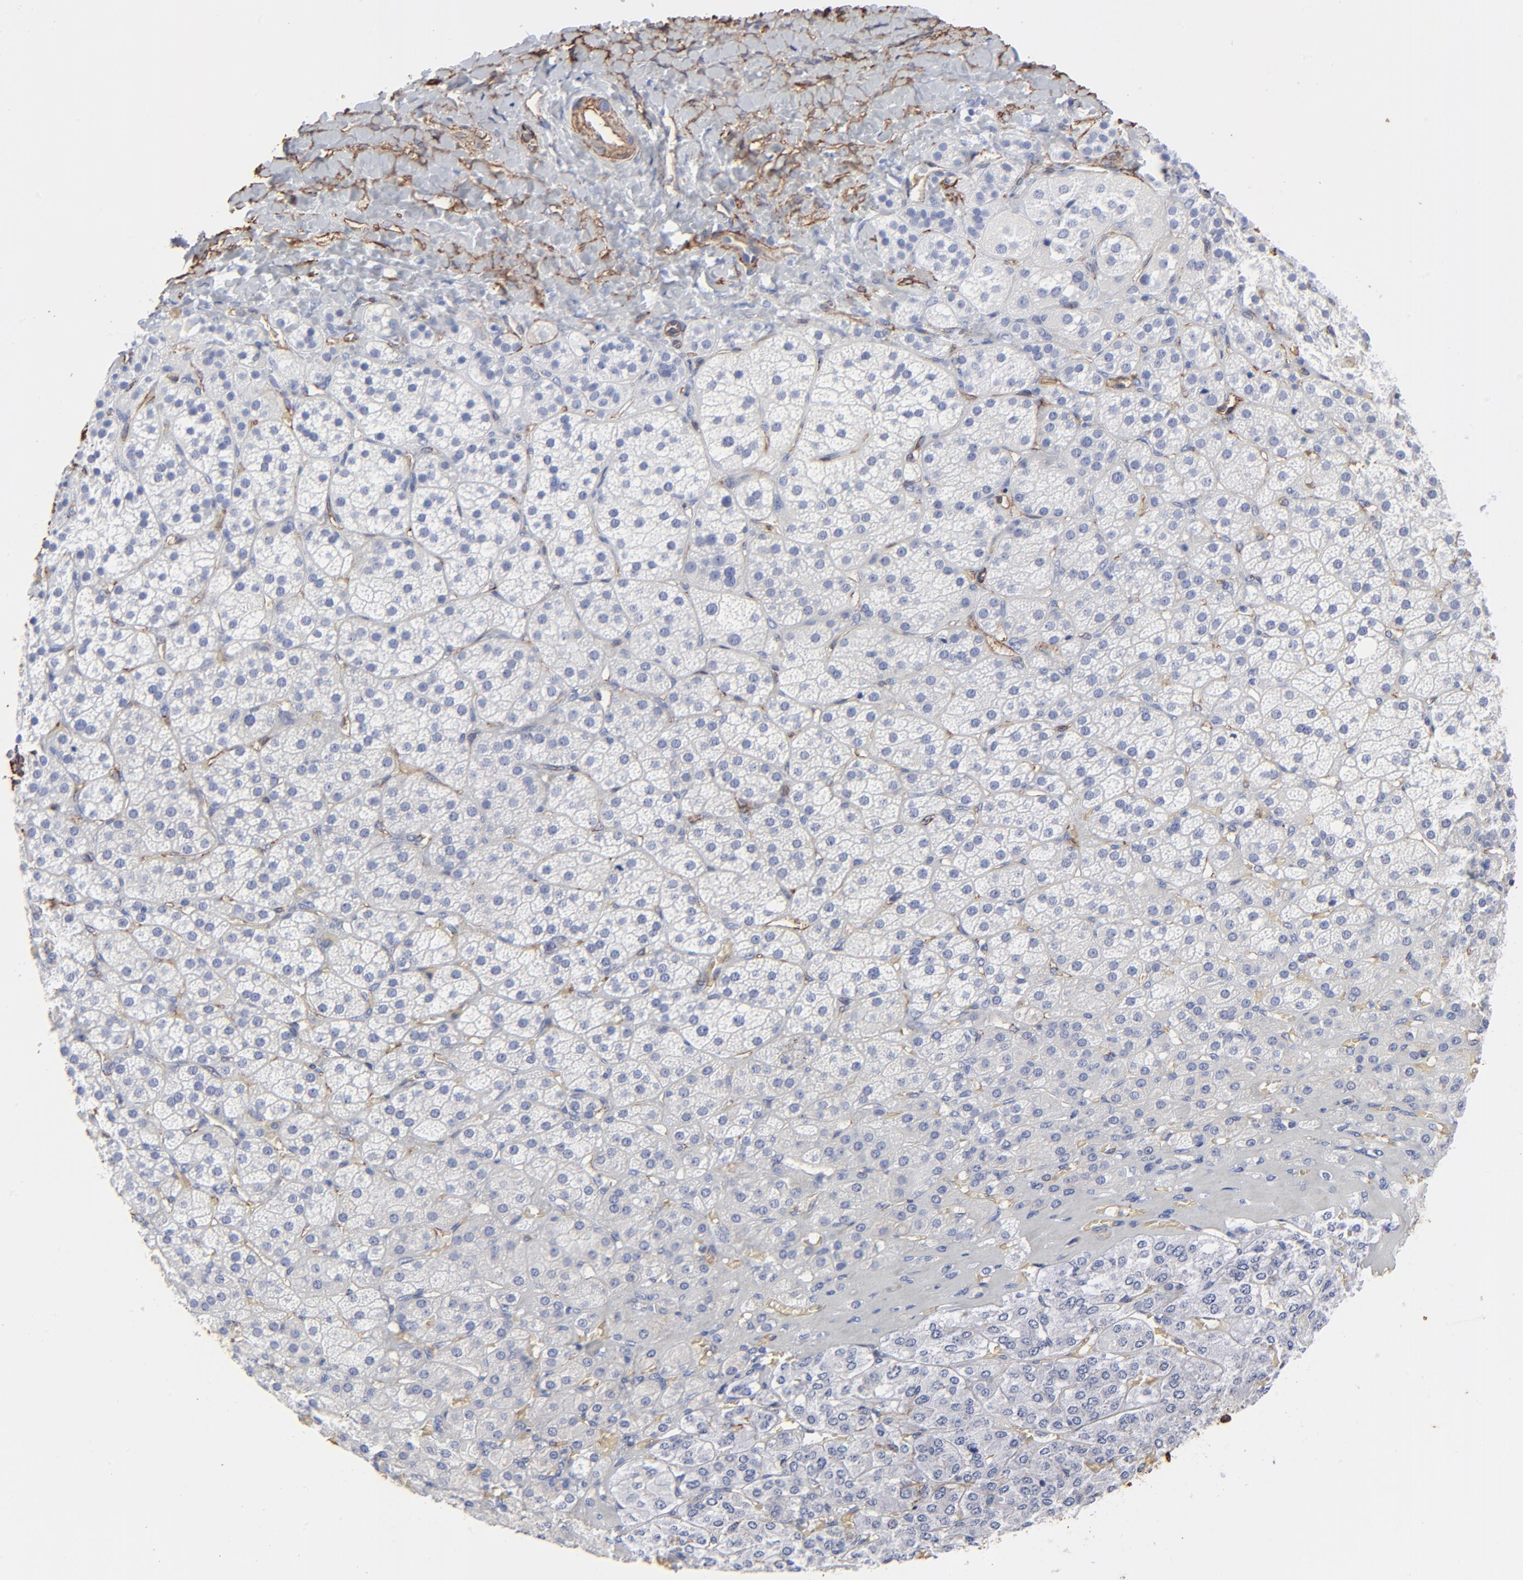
{"staining": {"intensity": "negative", "quantity": "none", "location": "none"}, "tissue": "adrenal gland", "cell_type": "Glandular cells", "image_type": "normal", "snomed": [{"axis": "morphology", "description": "Normal tissue, NOS"}, {"axis": "topography", "description": "Adrenal gland"}], "caption": "Glandular cells are negative for protein expression in unremarkable human adrenal gland. (DAB IHC with hematoxylin counter stain).", "gene": "CAV1", "patient": {"sex": "female", "age": 71}}